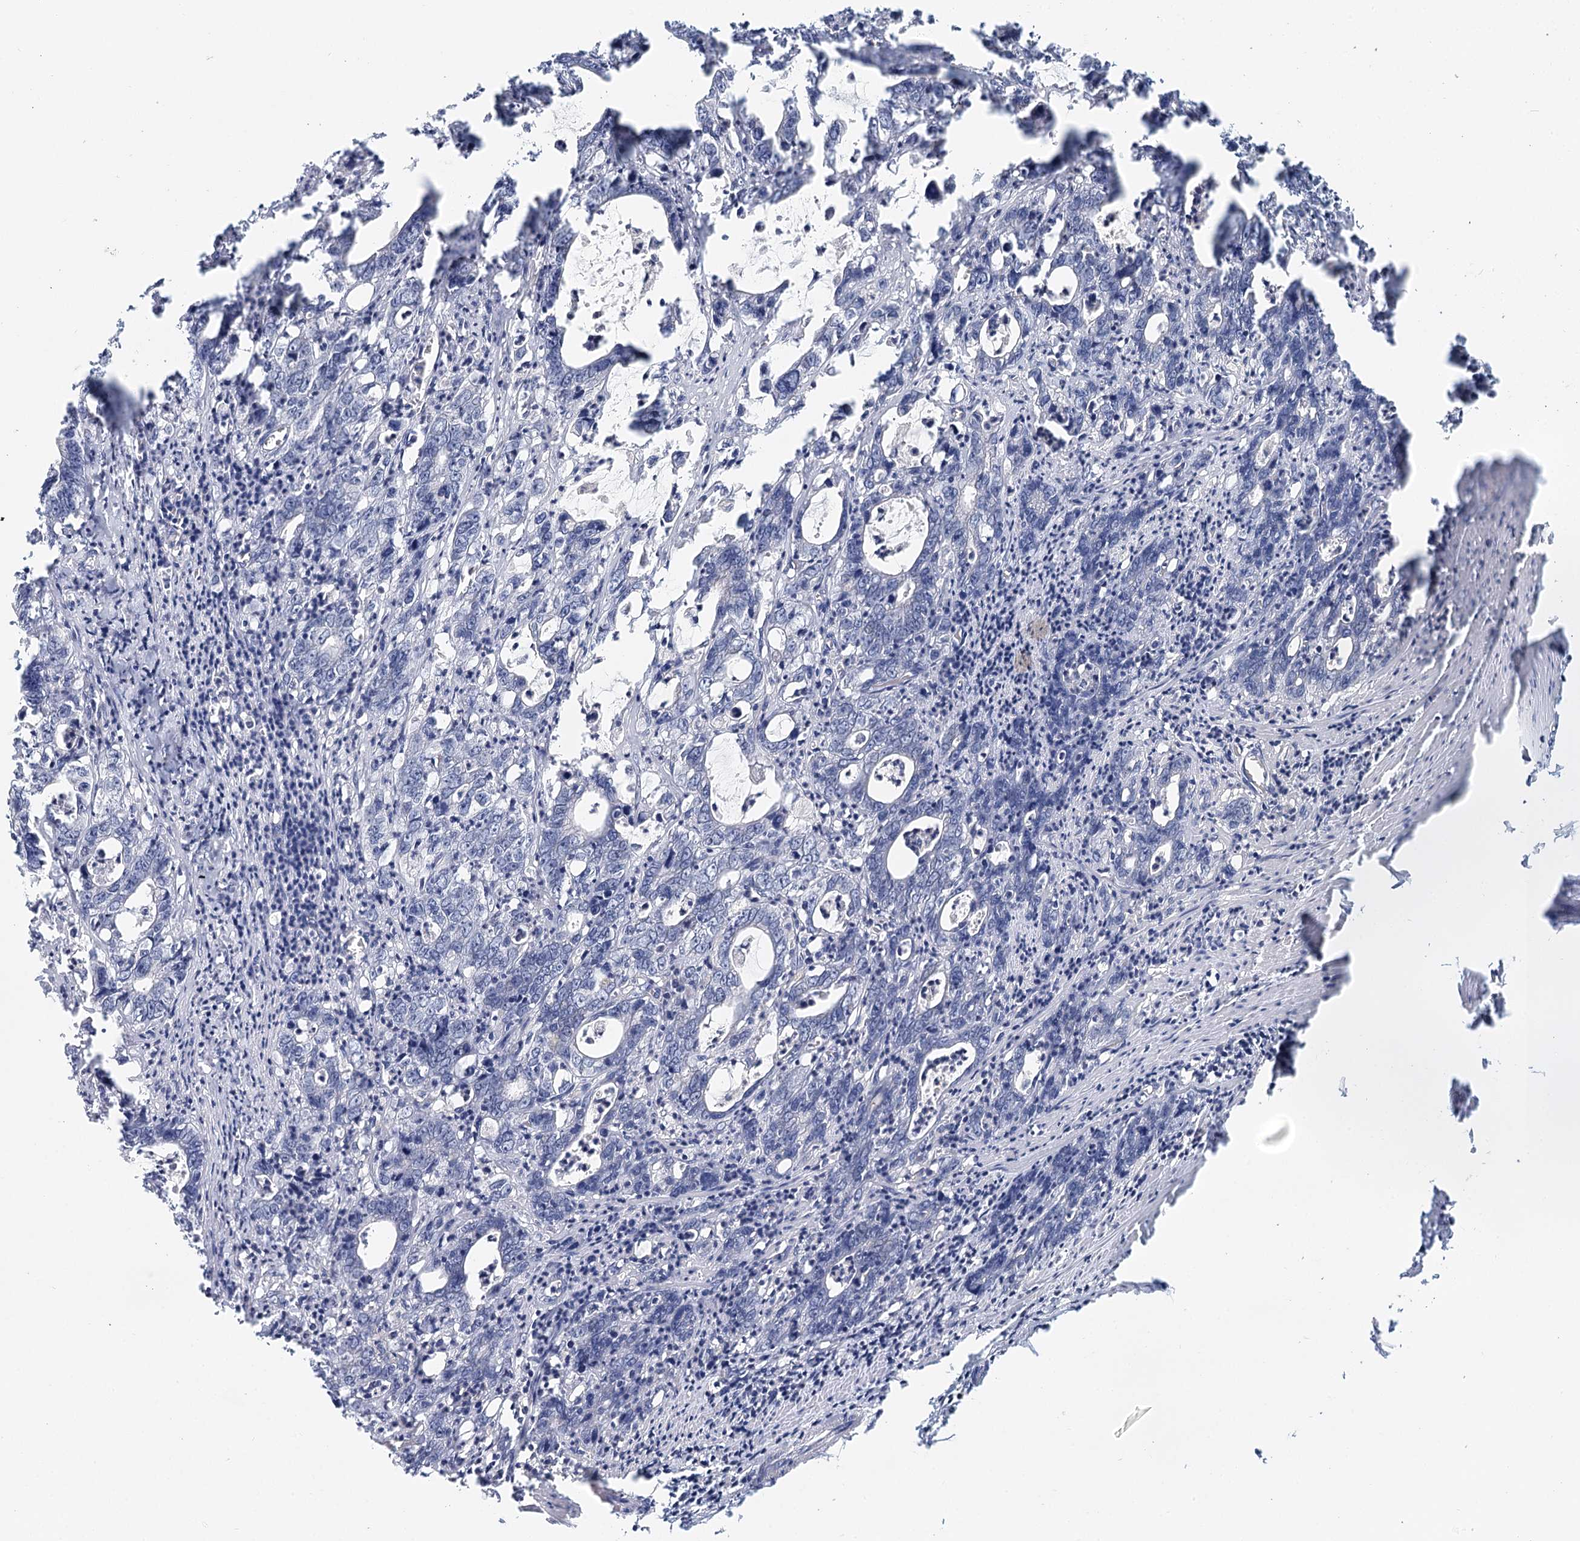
{"staining": {"intensity": "negative", "quantity": "none", "location": "none"}, "tissue": "colorectal cancer", "cell_type": "Tumor cells", "image_type": "cancer", "snomed": [{"axis": "morphology", "description": "Adenocarcinoma, NOS"}, {"axis": "topography", "description": "Colon"}], "caption": "DAB immunohistochemical staining of colorectal cancer (adenocarcinoma) reveals no significant positivity in tumor cells.", "gene": "ANKRD16", "patient": {"sex": "female", "age": 75}}